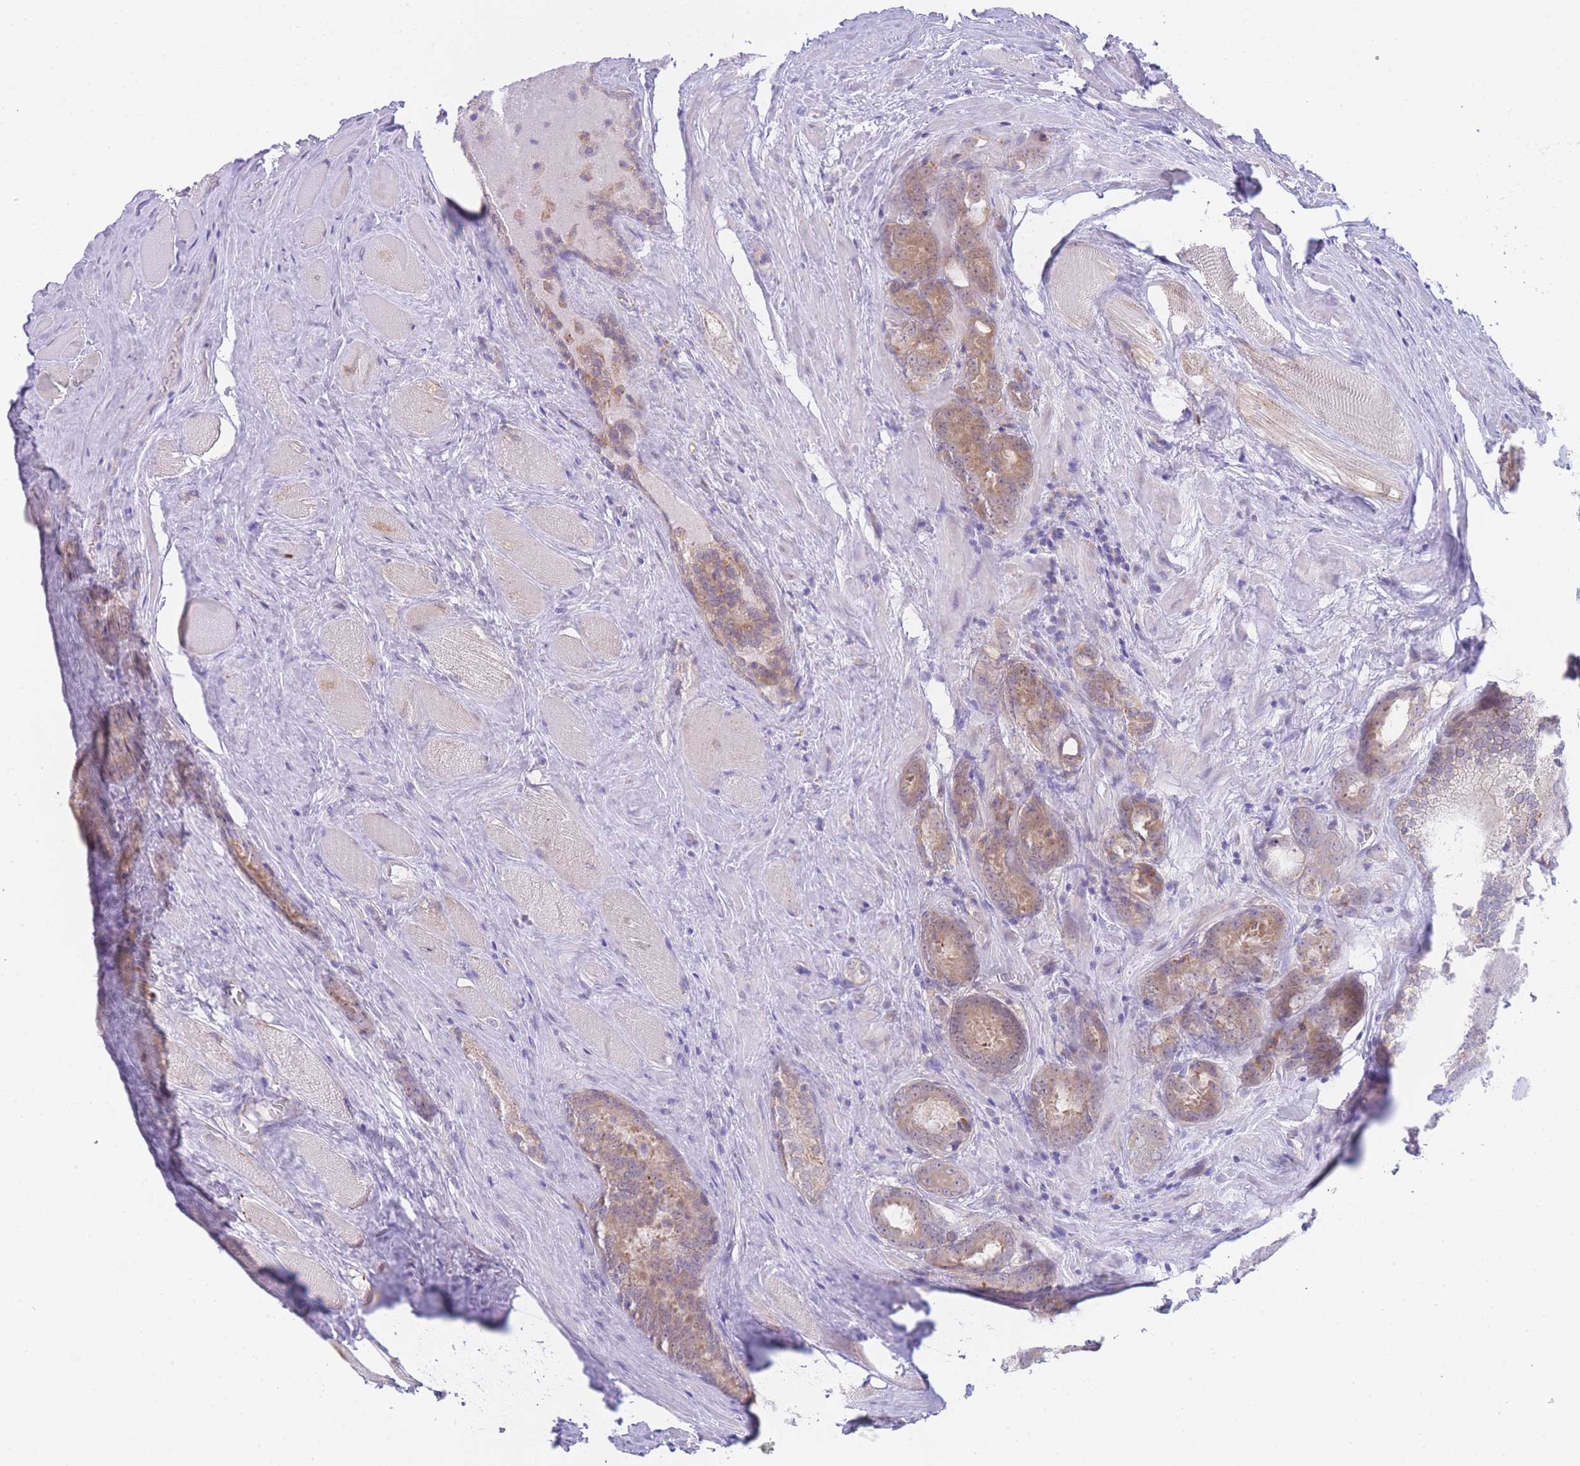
{"staining": {"intensity": "moderate", "quantity": "25%-75%", "location": "cytoplasmic/membranous"}, "tissue": "prostate cancer", "cell_type": "Tumor cells", "image_type": "cancer", "snomed": [{"axis": "morphology", "description": "Adenocarcinoma, Low grade"}, {"axis": "topography", "description": "Prostate"}], "caption": "The immunohistochemical stain shows moderate cytoplasmic/membranous positivity in tumor cells of prostate adenocarcinoma (low-grade) tissue.", "gene": "ZNF510", "patient": {"sex": "male", "age": 68}}